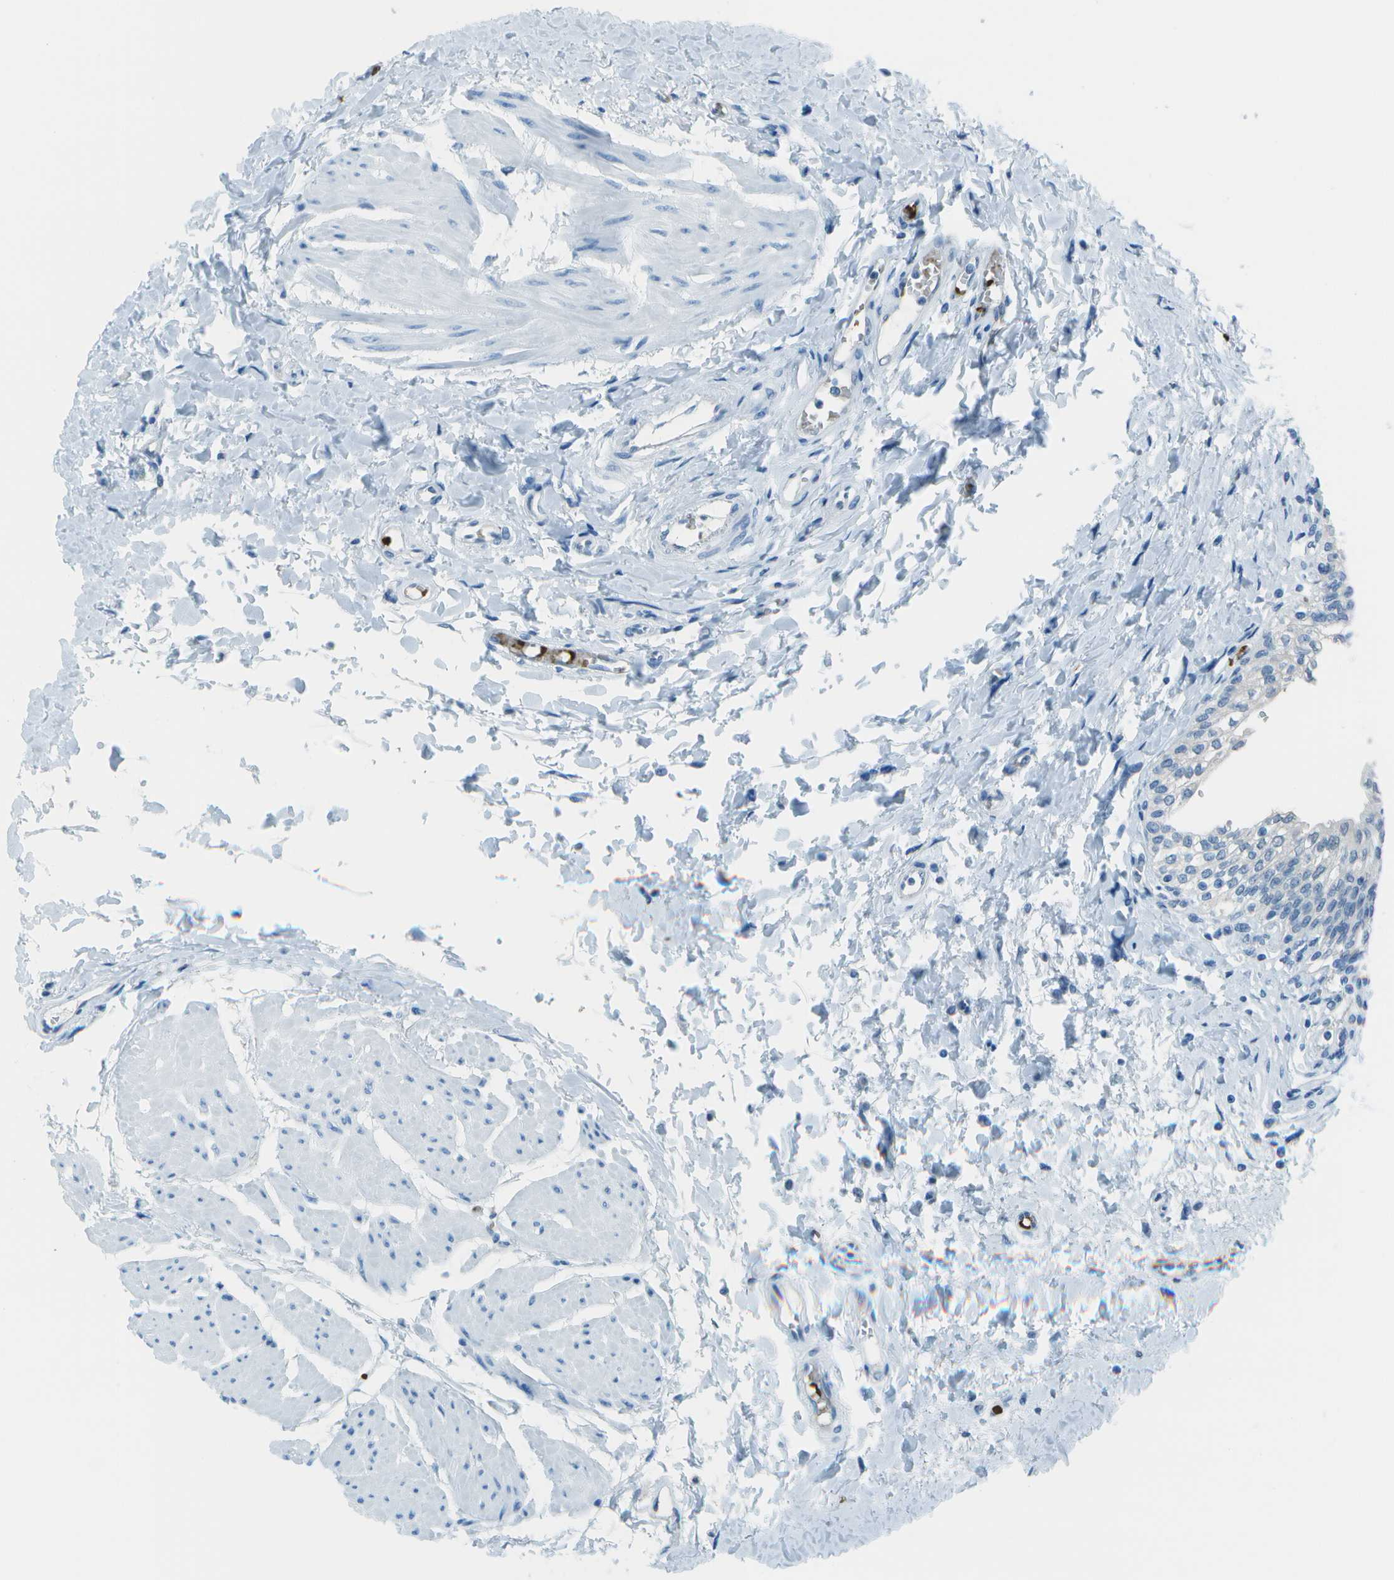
{"staining": {"intensity": "negative", "quantity": "none", "location": "none"}, "tissue": "urinary bladder", "cell_type": "Urothelial cells", "image_type": "normal", "snomed": [{"axis": "morphology", "description": "Normal tissue, NOS"}, {"axis": "topography", "description": "Urinary bladder"}], "caption": "An IHC image of normal urinary bladder is shown. There is no staining in urothelial cells of urinary bladder.", "gene": "ASL", "patient": {"sex": "male", "age": 55}}